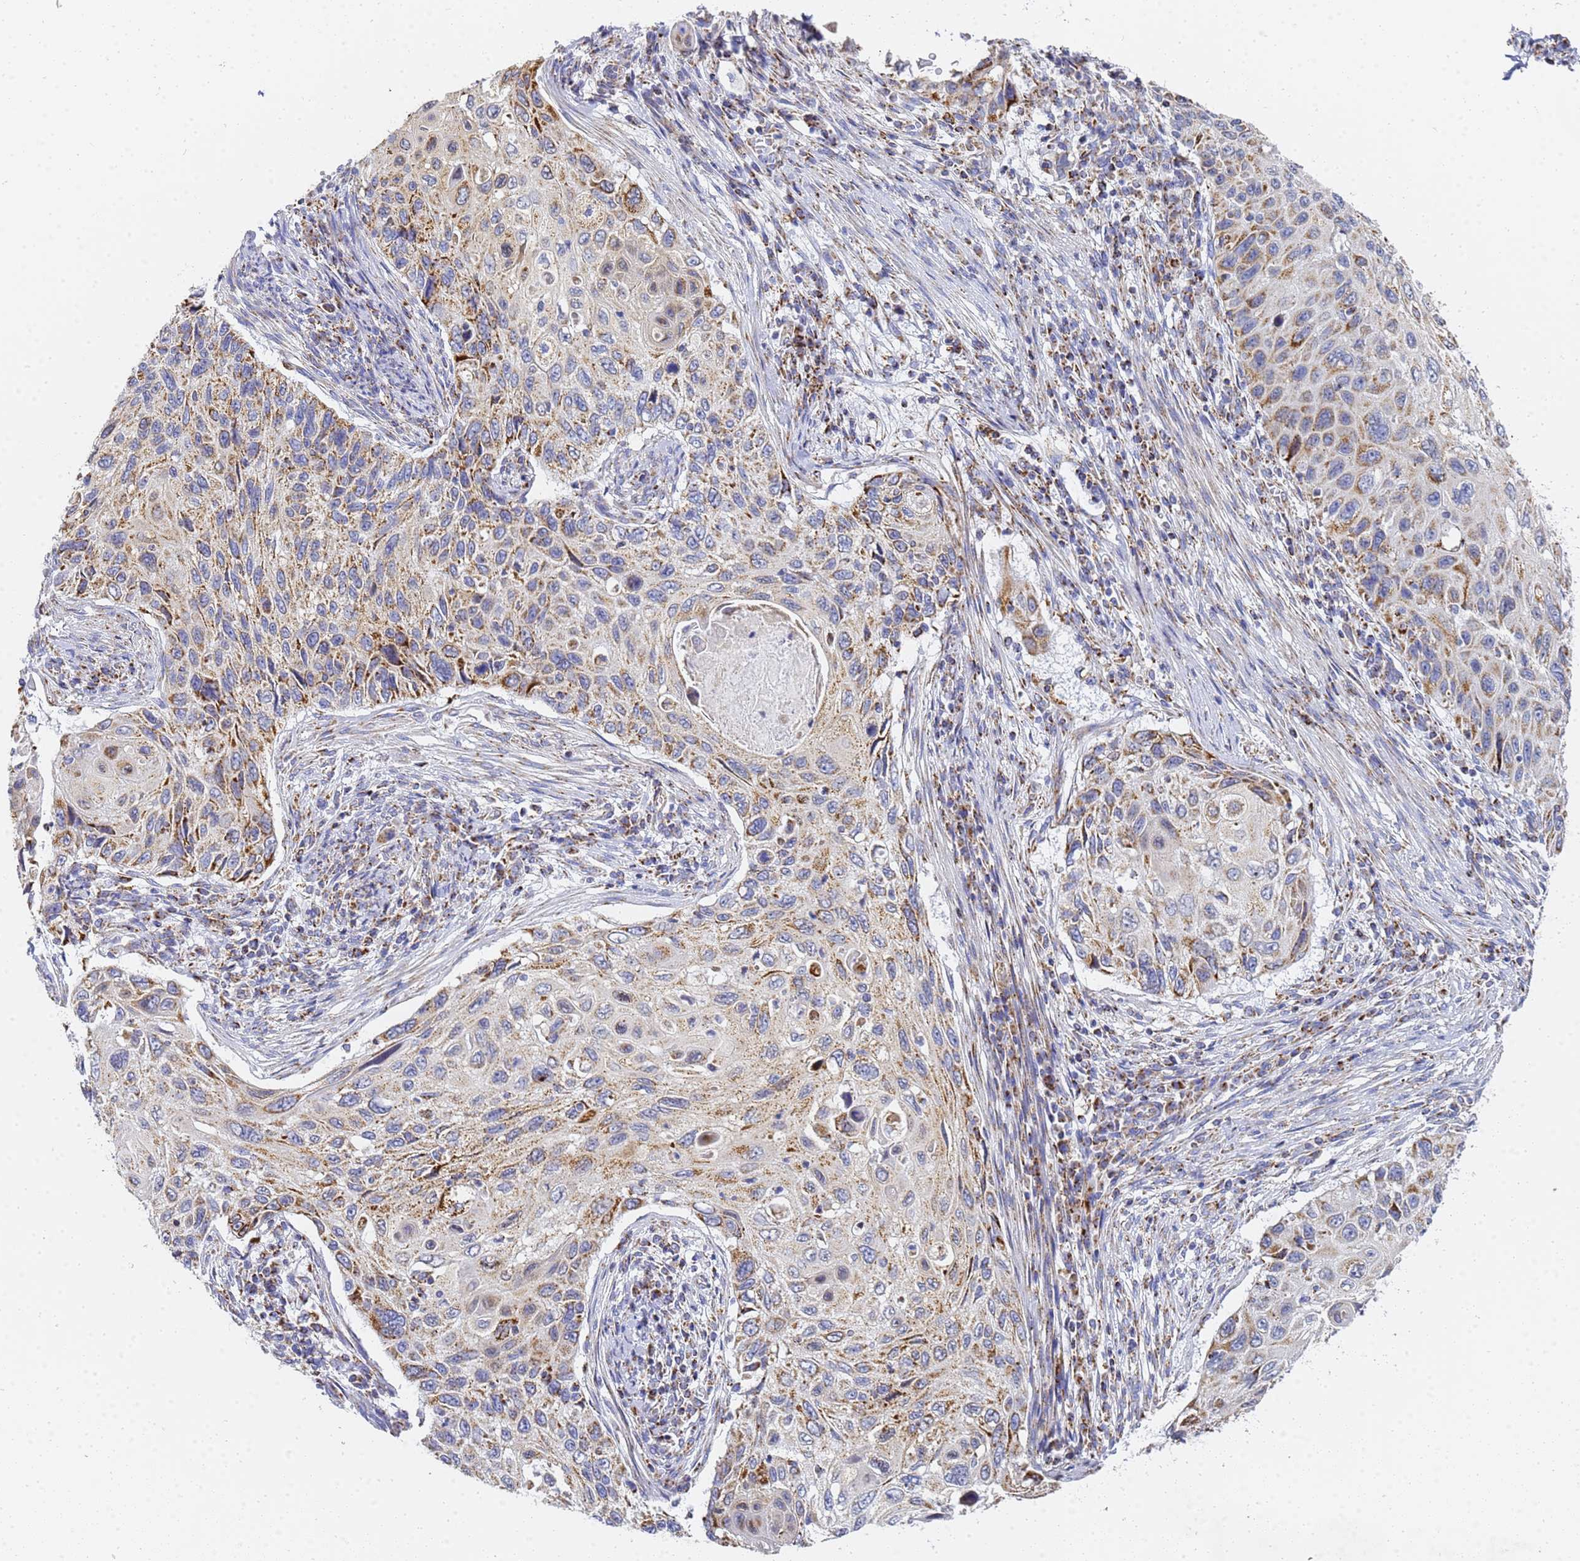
{"staining": {"intensity": "moderate", "quantity": "25%-75%", "location": "cytoplasmic/membranous"}, "tissue": "cervical cancer", "cell_type": "Tumor cells", "image_type": "cancer", "snomed": [{"axis": "morphology", "description": "Squamous cell carcinoma, NOS"}, {"axis": "topography", "description": "Cervix"}], "caption": "High-magnification brightfield microscopy of cervical cancer (squamous cell carcinoma) stained with DAB (brown) and counterstained with hematoxylin (blue). tumor cells exhibit moderate cytoplasmic/membranous positivity is identified in approximately25%-75% of cells.", "gene": "CNIH4", "patient": {"sex": "female", "age": 70}}